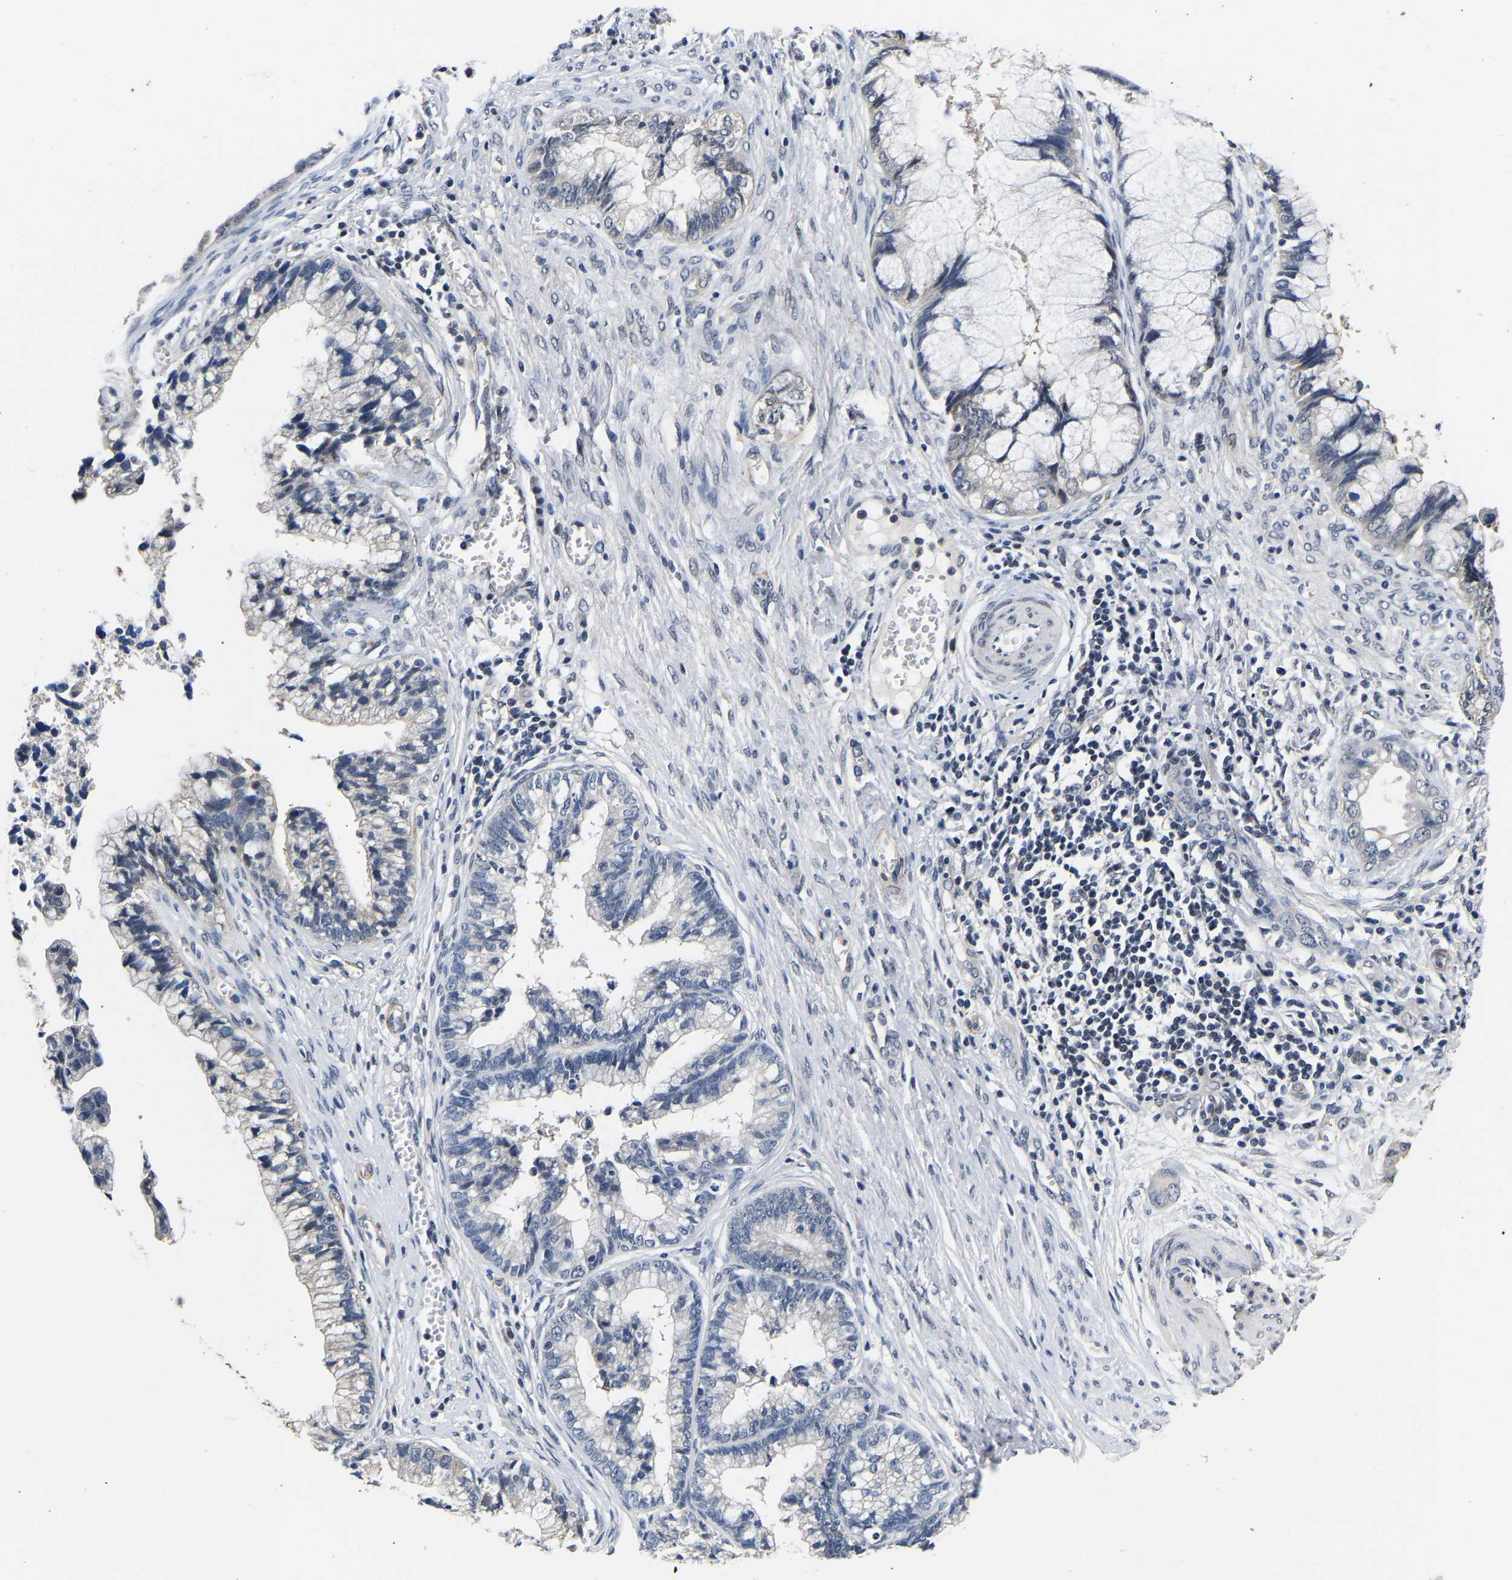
{"staining": {"intensity": "negative", "quantity": "none", "location": "none"}, "tissue": "cervical cancer", "cell_type": "Tumor cells", "image_type": "cancer", "snomed": [{"axis": "morphology", "description": "Adenocarcinoma, NOS"}, {"axis": "topography", "description": "Cervix"}], "caption": "The histopathology image shows no significant positivity in tumor cells of cervical cancer.", "gene": "METTL16", "patient": {"sex": "female", "age": 44}}